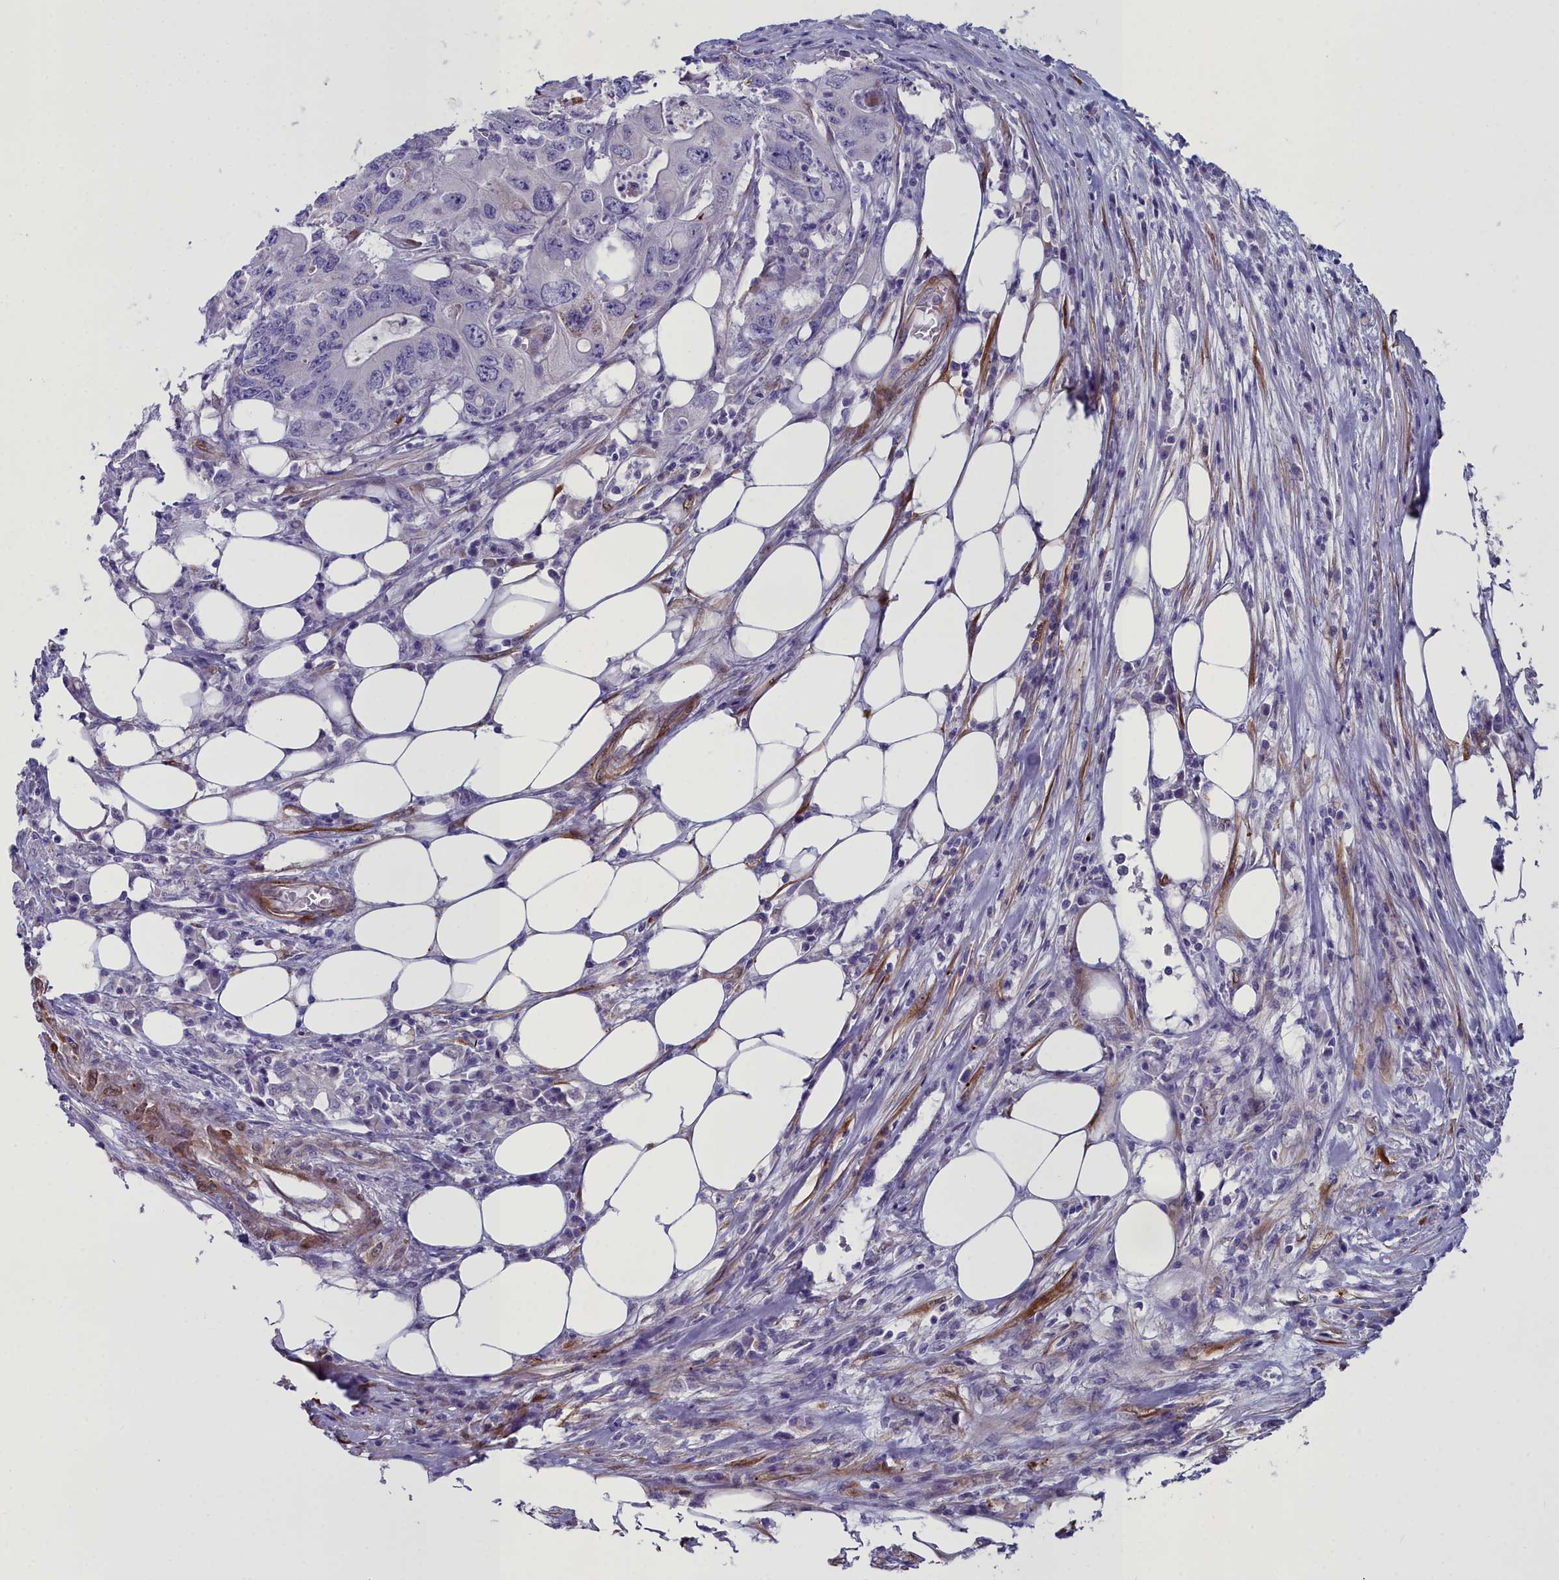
{"staining": {"intensity": "negative", "quantity": "none", "location": "none"}, "tissue": "colorectal cancer", "cell_type": "Tumor cells", "image_type": "cancer", "snomed": [{"axis": "morphology", "description": "Adenocarcinoma, NOS"}, {"axis": "topography", "description": "Colon"}], "caption": "IHC of human colorectal cancer (adenocarcinoma) reveals no positivity in tumor cells.", "gene": "PPP1R14A", "patient": {"sex": "male", "age": 71}}